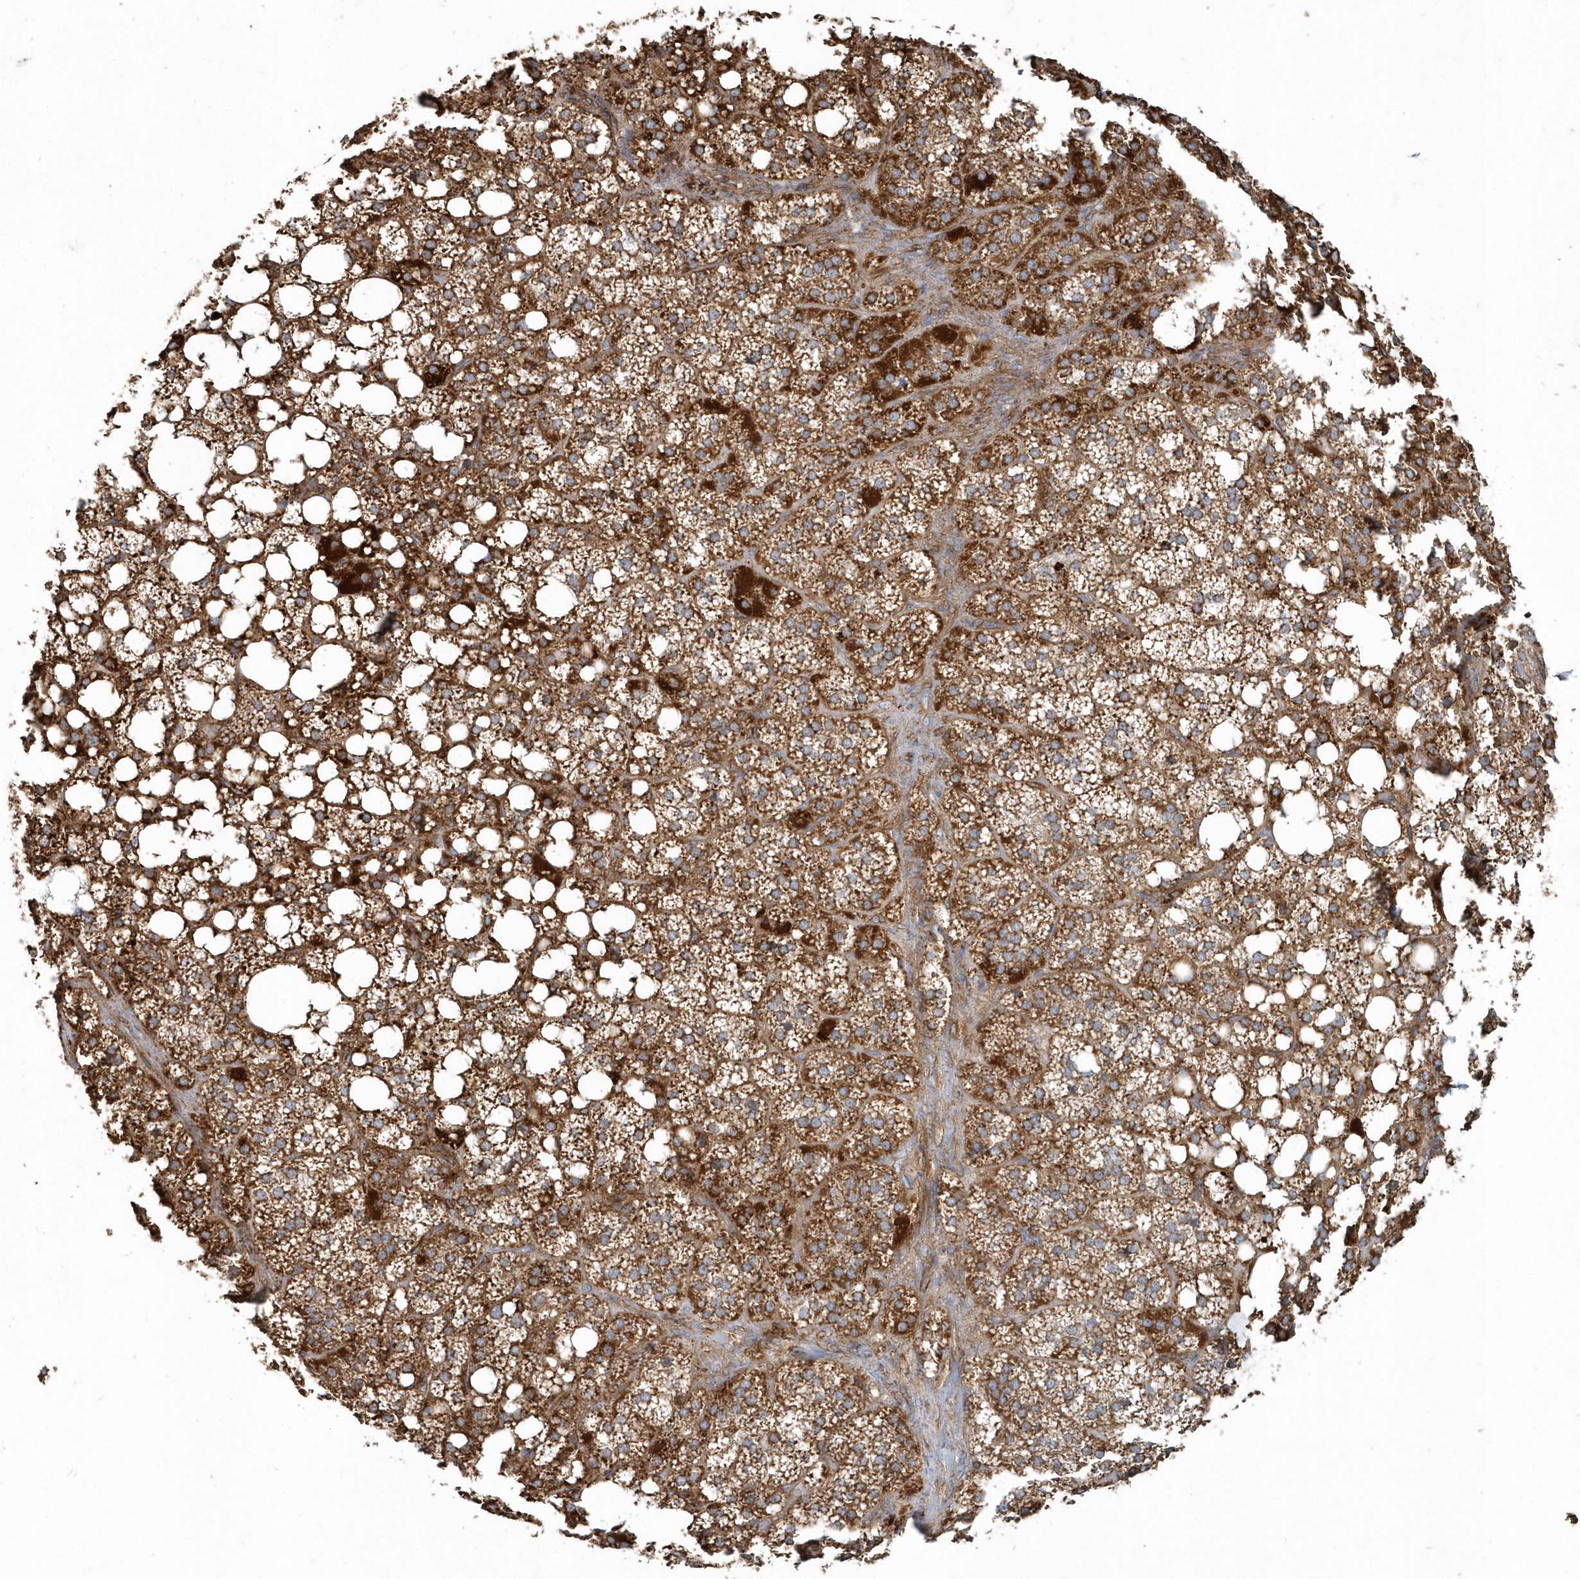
{"staining": {"intensity": "strong", "quantity": ">75%", "location": "cytoplasmic/membranous"}, "tissue": "adrenal gland", "cell_type": "Glandular cells", "image_type": "normal", "snomed": [{"axis": "morphology", "description": "Normal tissue, NOS"}, {"axis": "topography", "description": "Adrenal gland"}], "caption": "Adrenal gland stained with immunohistochemistry (IHC) demonstrates strong cytoplasmic/membranous staining in approximately >75% of glandular cells.", "gene": "MMUT", "patient": {"sex": "female", "age": 59}}